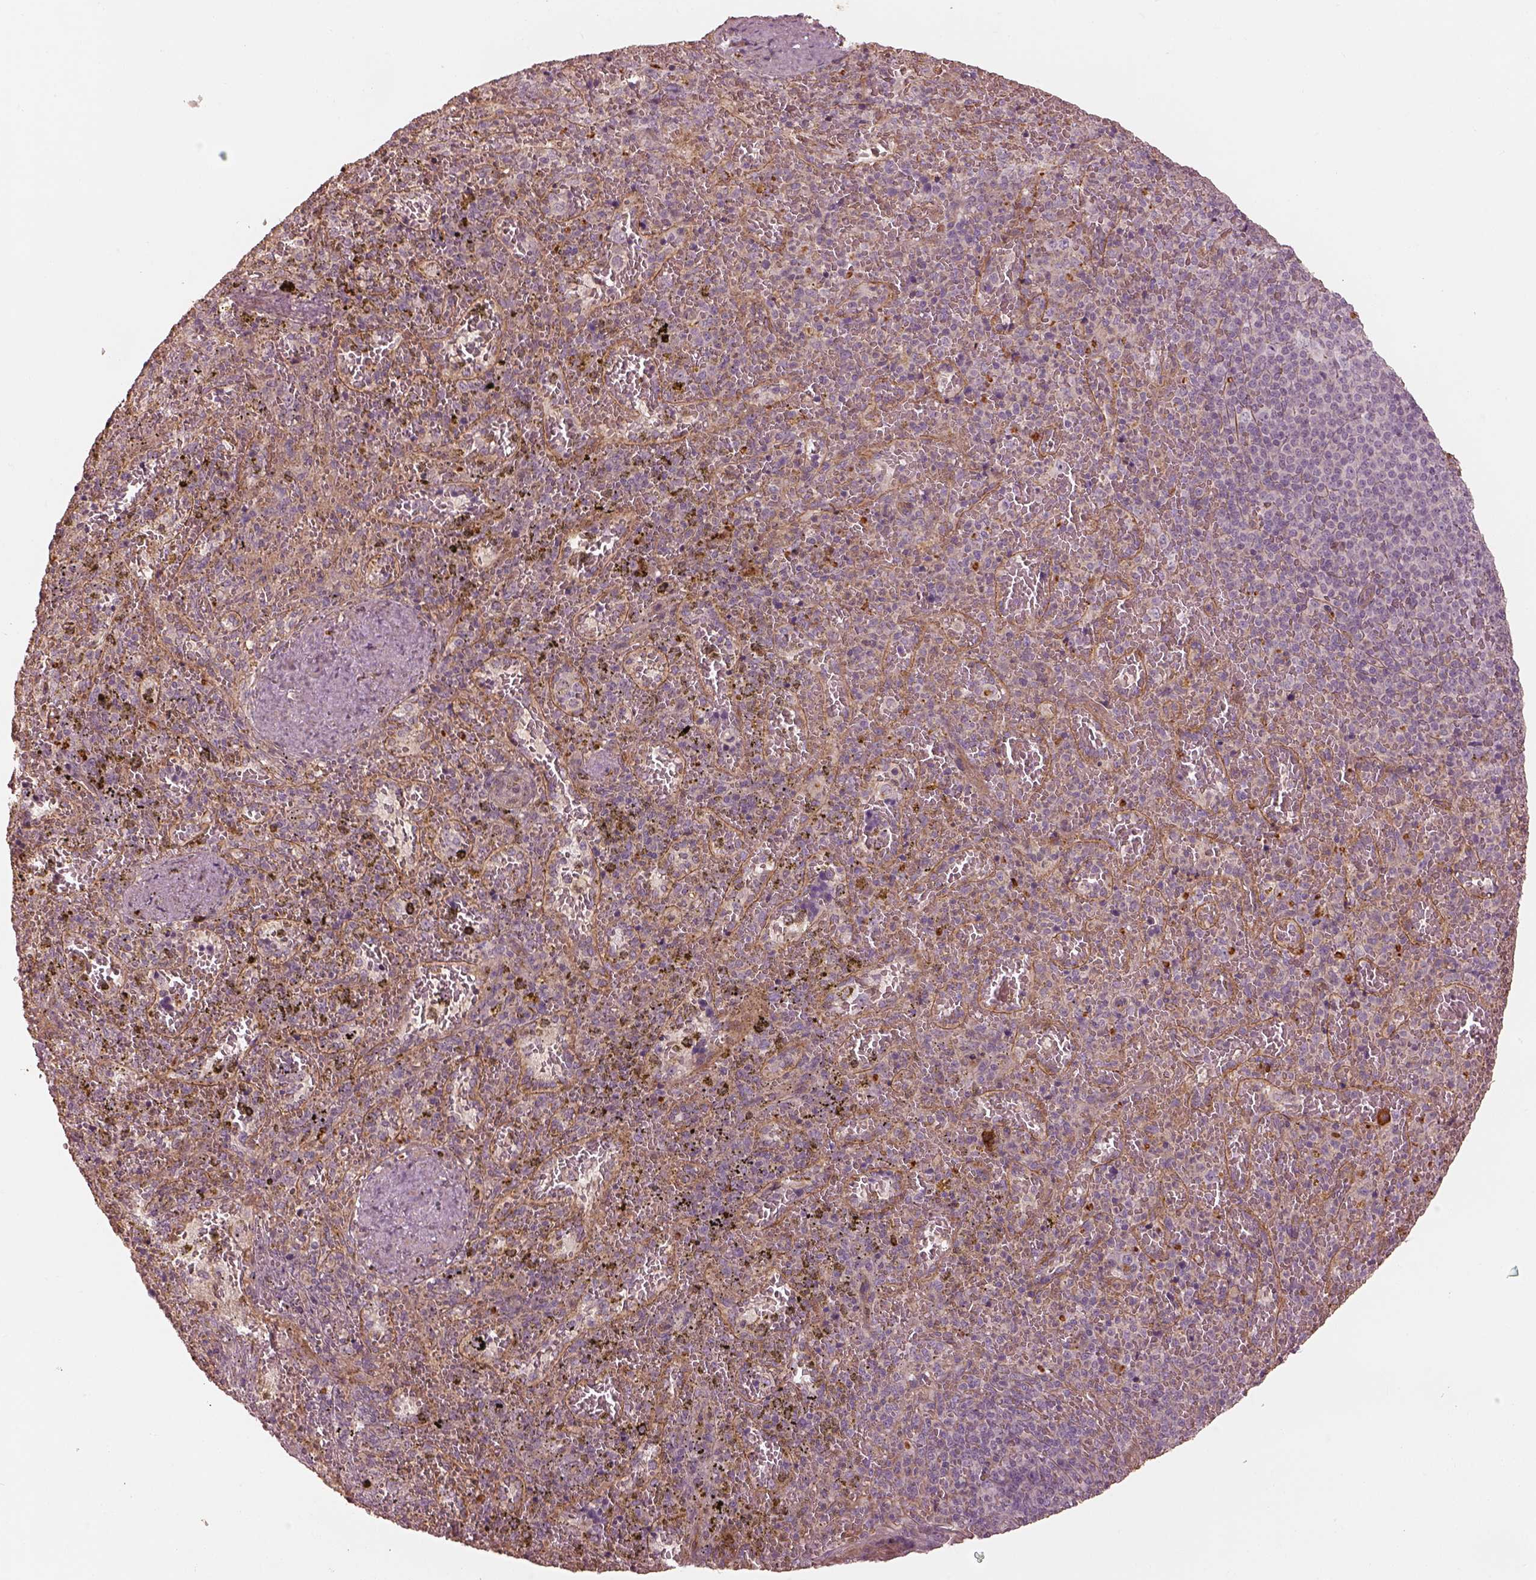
{"staining": {"intensity": "negative", "quantity": "none", "location": "none"}, "tissue": "spleen", "cell_type": "Cells in red pulp", "image_type": "normal", "snomed": [{"axis": "morphology", "description": "Normal tissue, NOS"}, {"axis": "topography", "description": "Spleen"}], "caption": "Image shows no protein staining in cells in red pulp of benign spleen.", "gene": "OTOGL", "patient": {"sex": "female", "age": 50}}